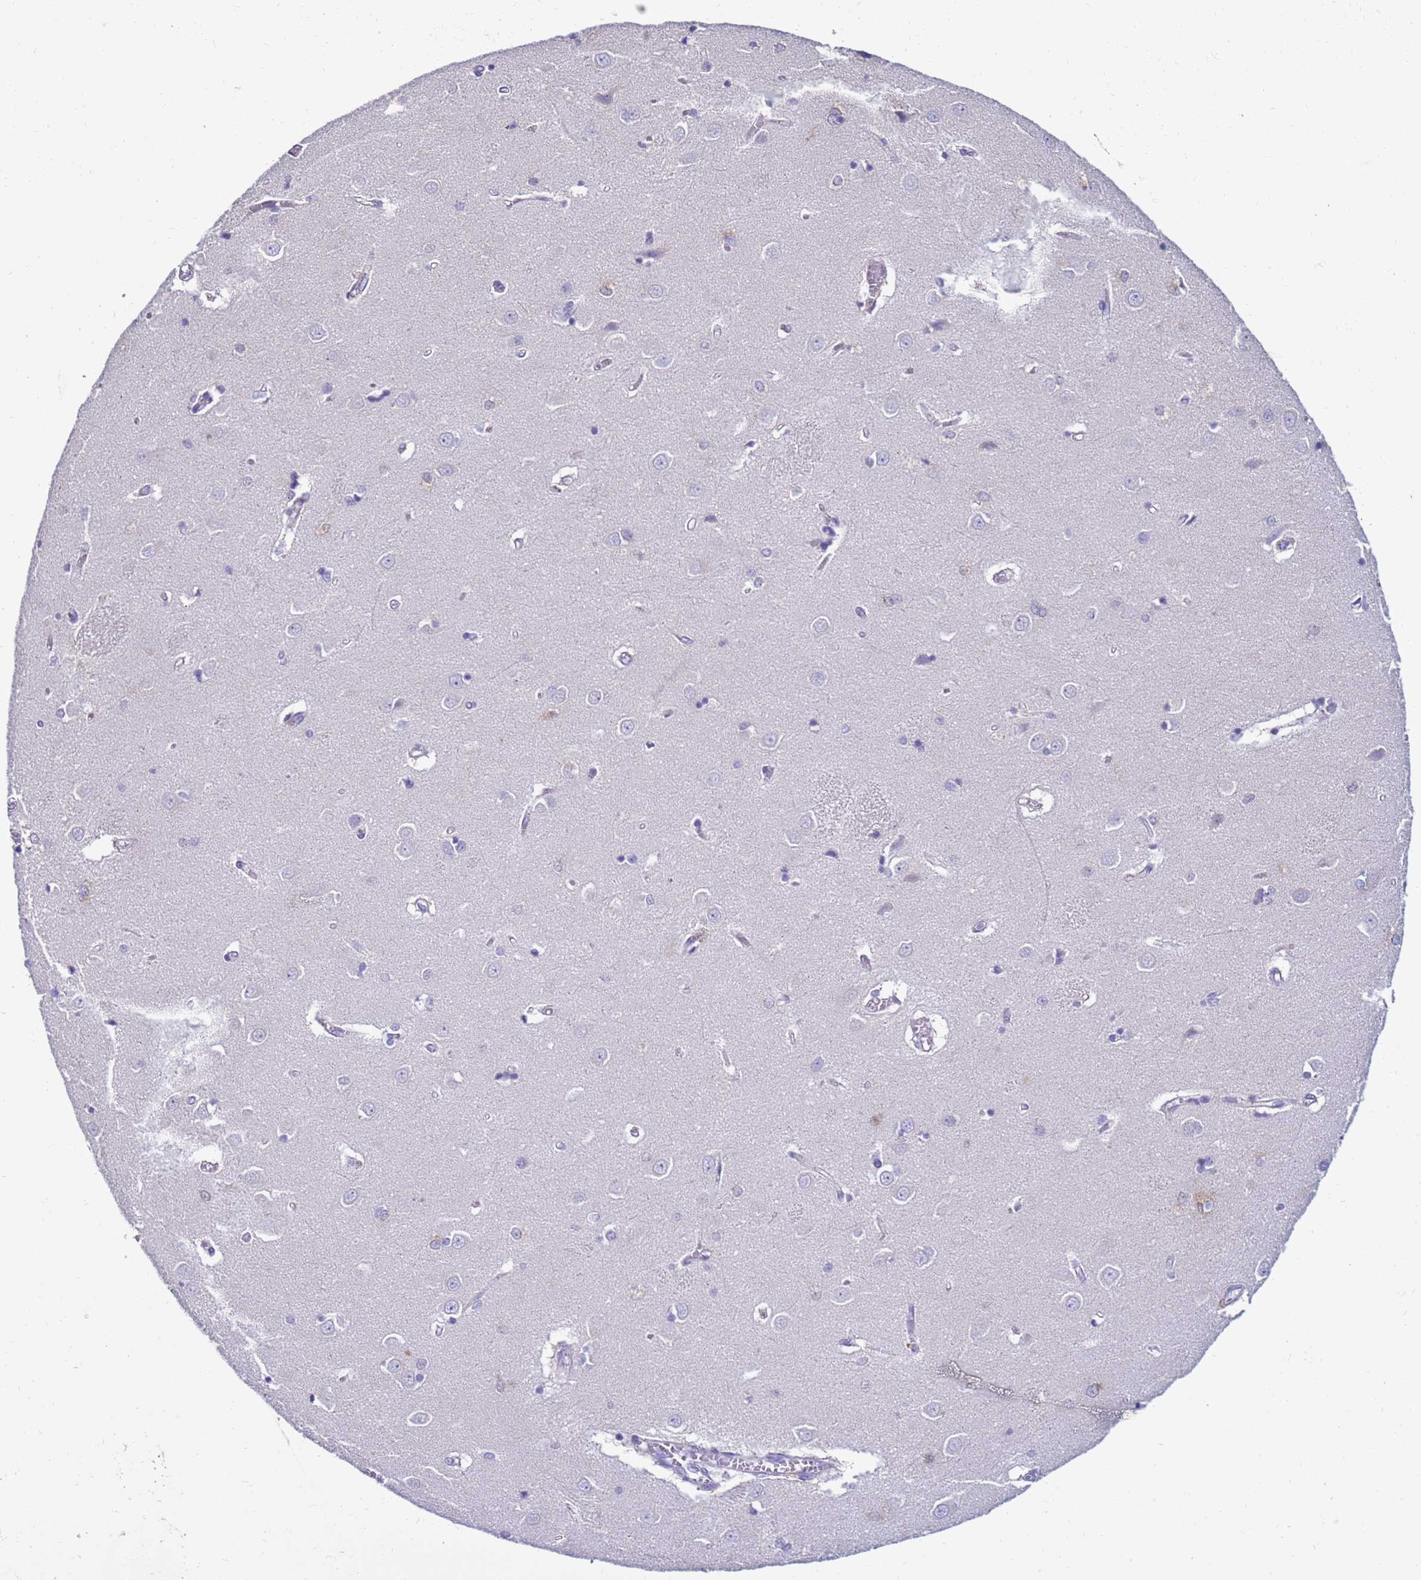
{"staining": {"intensity": "negative", "quantity": "none", "location": "none"}, "tissue": "caudate", "cell_type": "Glial cells", "image_type": "normal", "snomed": [{"axis": "morphology", "description": "Normal tissue, NOS"}, {"axis": "topography", "description": "Lateral ventricle wall"}], "caption": "Immunohistochemistry image of normal caudate: human caudate stained with DAB exhibits no significant protein expression in glial cells. The staining was performed using DAB (3,3'-diaminobenzidine) to visualize the protein expression in brown, while the nuclei were stained in blue with hematoxylin (Magnification: 20x).", "gene": "TRIM51G", "patient": {"sex": "male", "age": 37}}